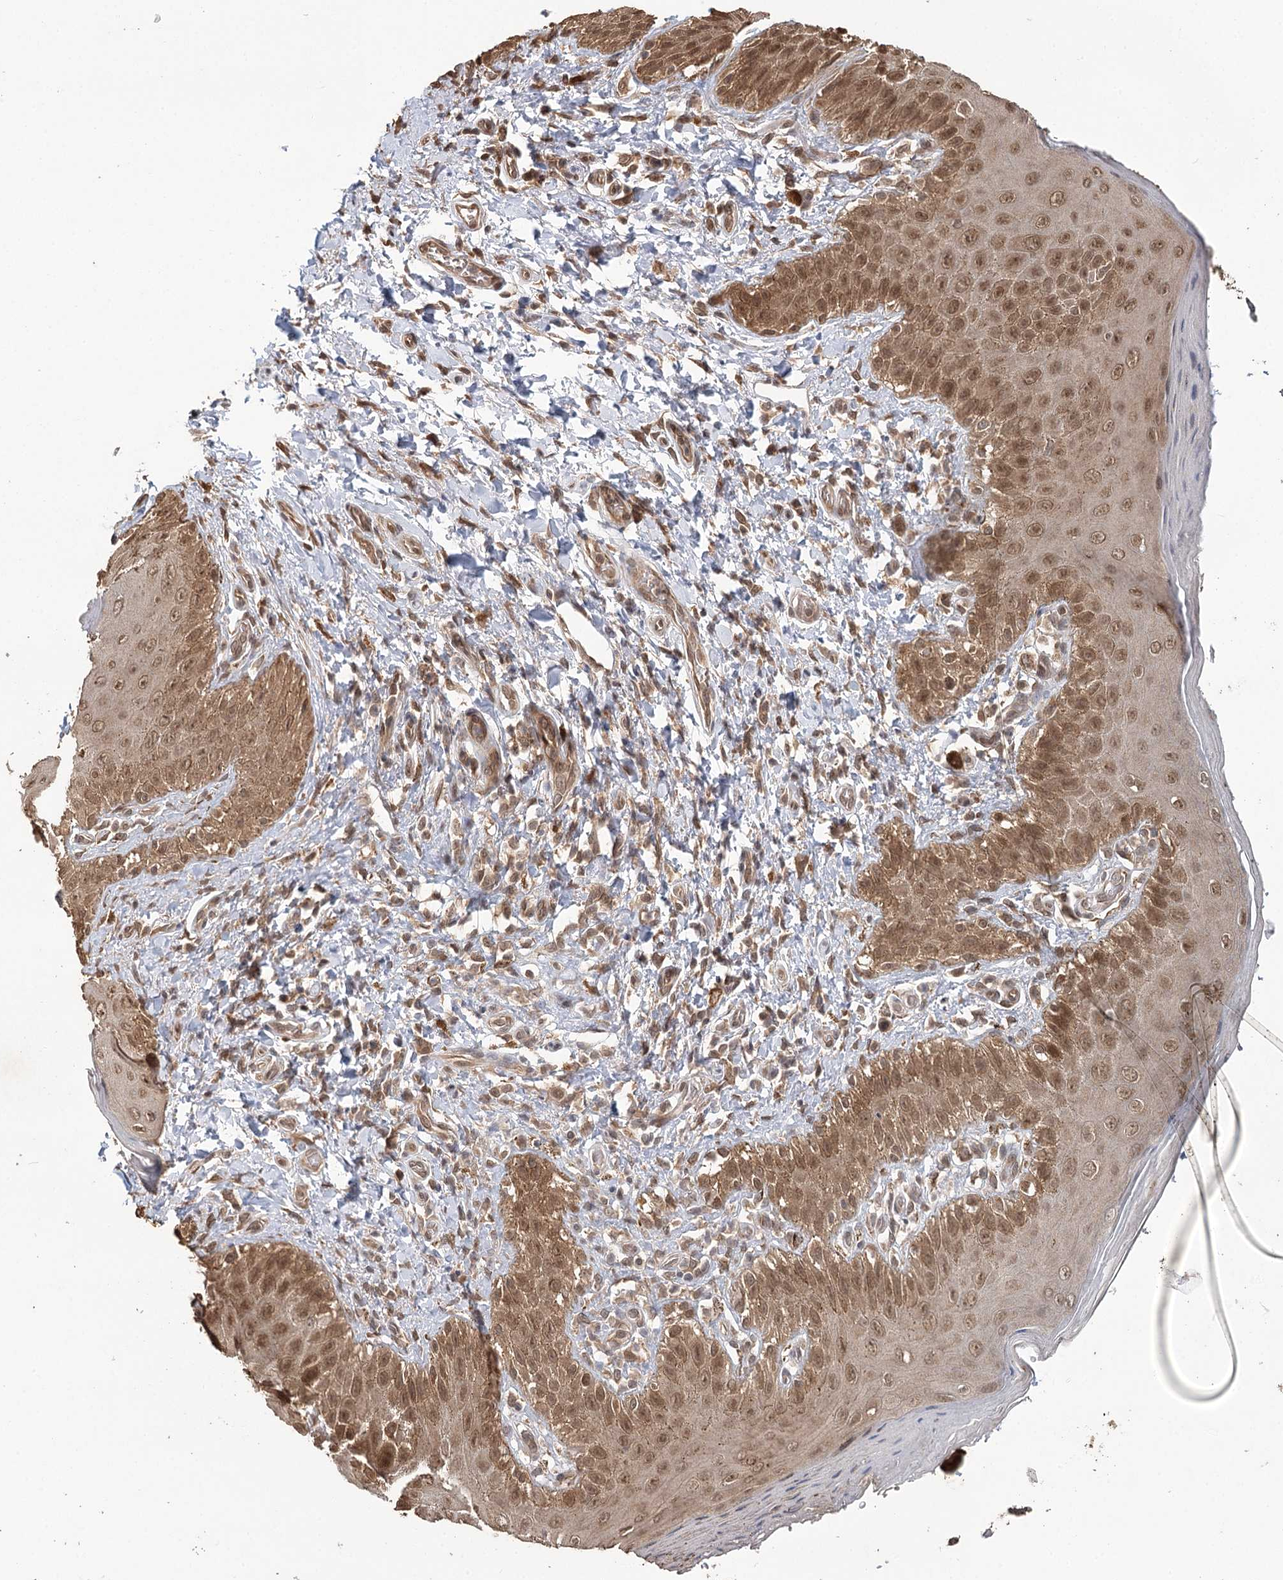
{"staining": {"intensity": "moderate", "quantity": ">75%", "location": "cytoplasmic/membranous,nuclear"}, "tissue": "skin", "cell_type": "Epidermal cells", "image_type": "normal", "snomed": [{"axis": "morphology", "description": "Normal tissue, NOS"}, {"axis": "topography", "description": "Anal"}], "caption": "Moderate cytoplasmic/membranous,nuclear protein positivity is appreciated in approximately >75% of epidermal cells in skin. (DAB IHC, brown staining for protein, blue staining for nuclei).", "gene": "N6AMT1", "patient": {"sex": "male", "age": 44}}